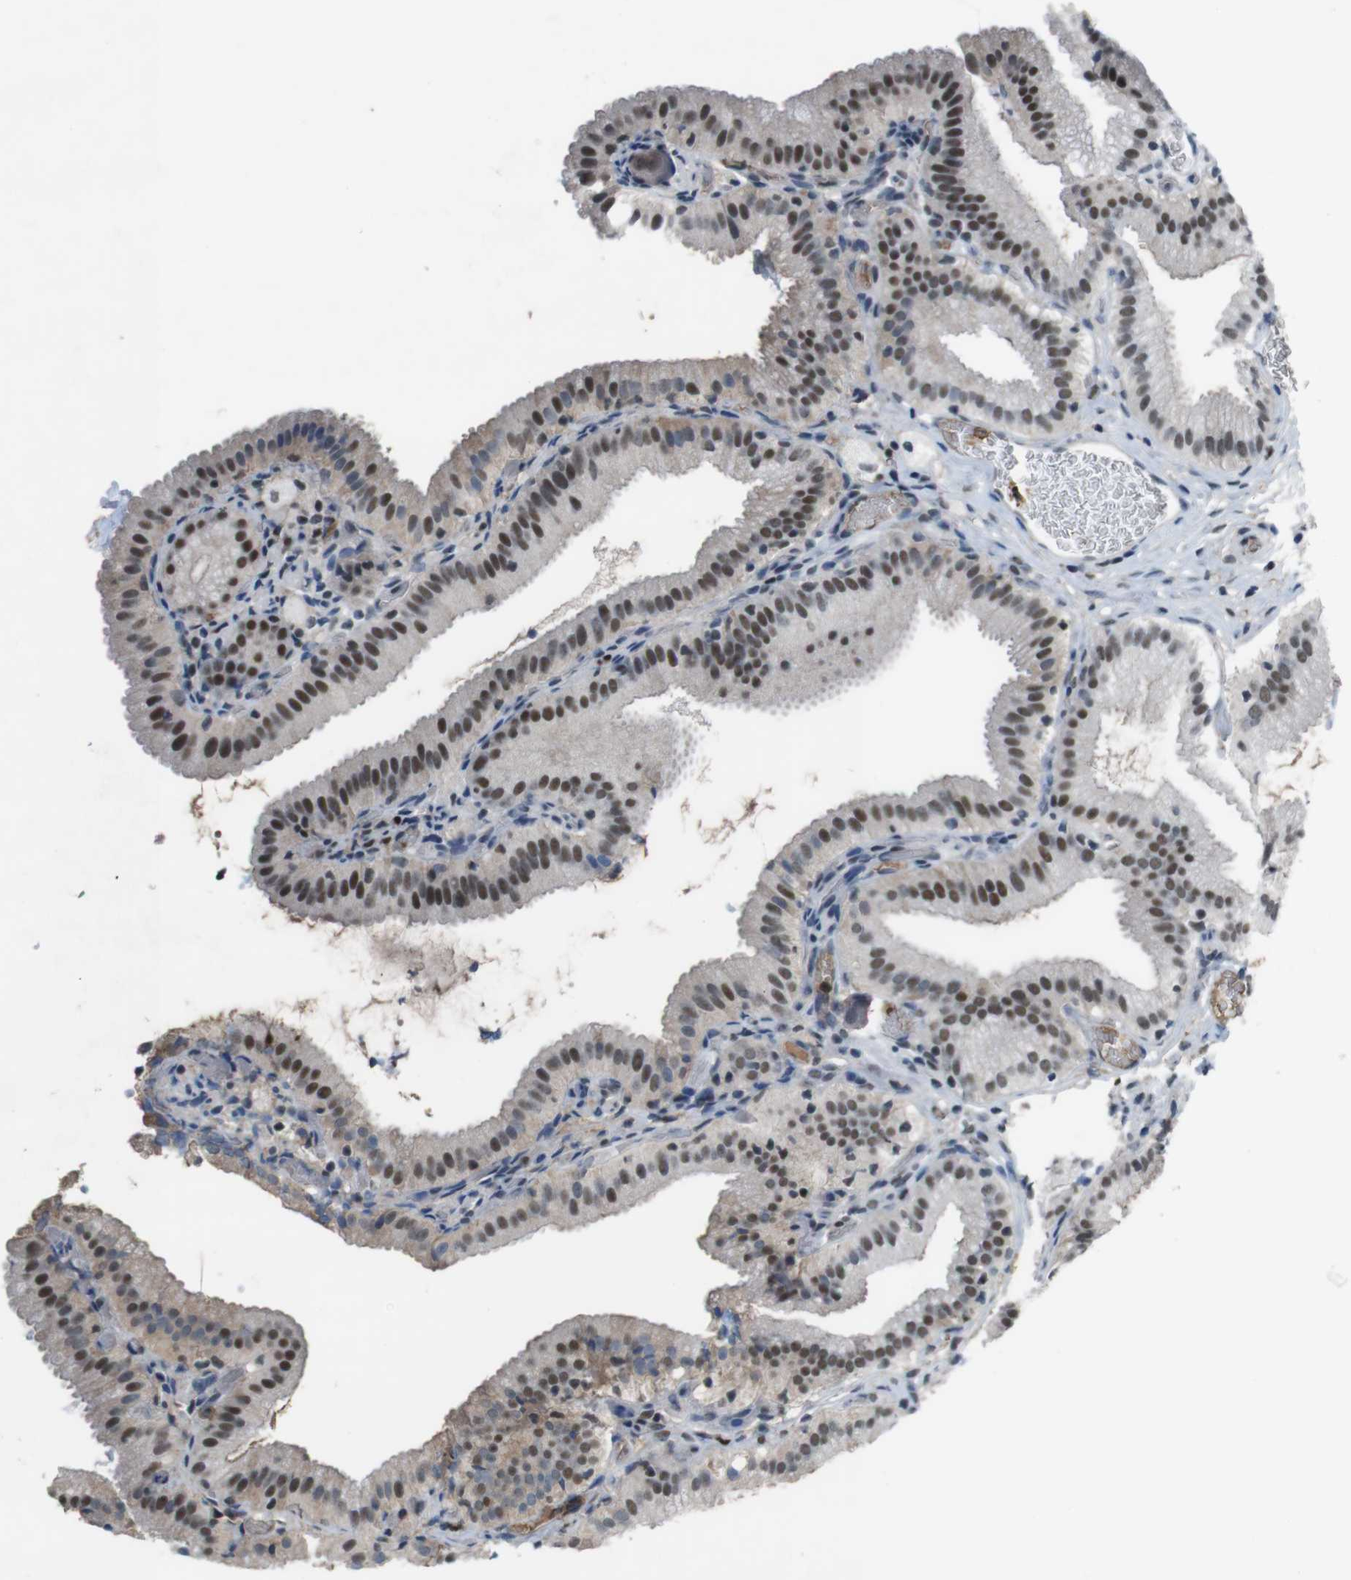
{"staining": {"intensity": "moderate", "quantity": ">75%", "location": "nuclear"}, "tissue": "gallbladder", "cell_type": "Glandular cells", "image_type": "normal", "snomed": [{"axis": "morphology", "description": "Normal tissue, NOS"}, {"axis": "topography", "description": "Gallbladder"}], "caption": "An immunohistochemistry (IHC) micrograph of benign tissue is shown. Protein staining in brown shows moderate nuclear positivity in gallbladder within glandular cells.", "gene": "SUB1", "patient": {"sex": "male", "age": 54}}